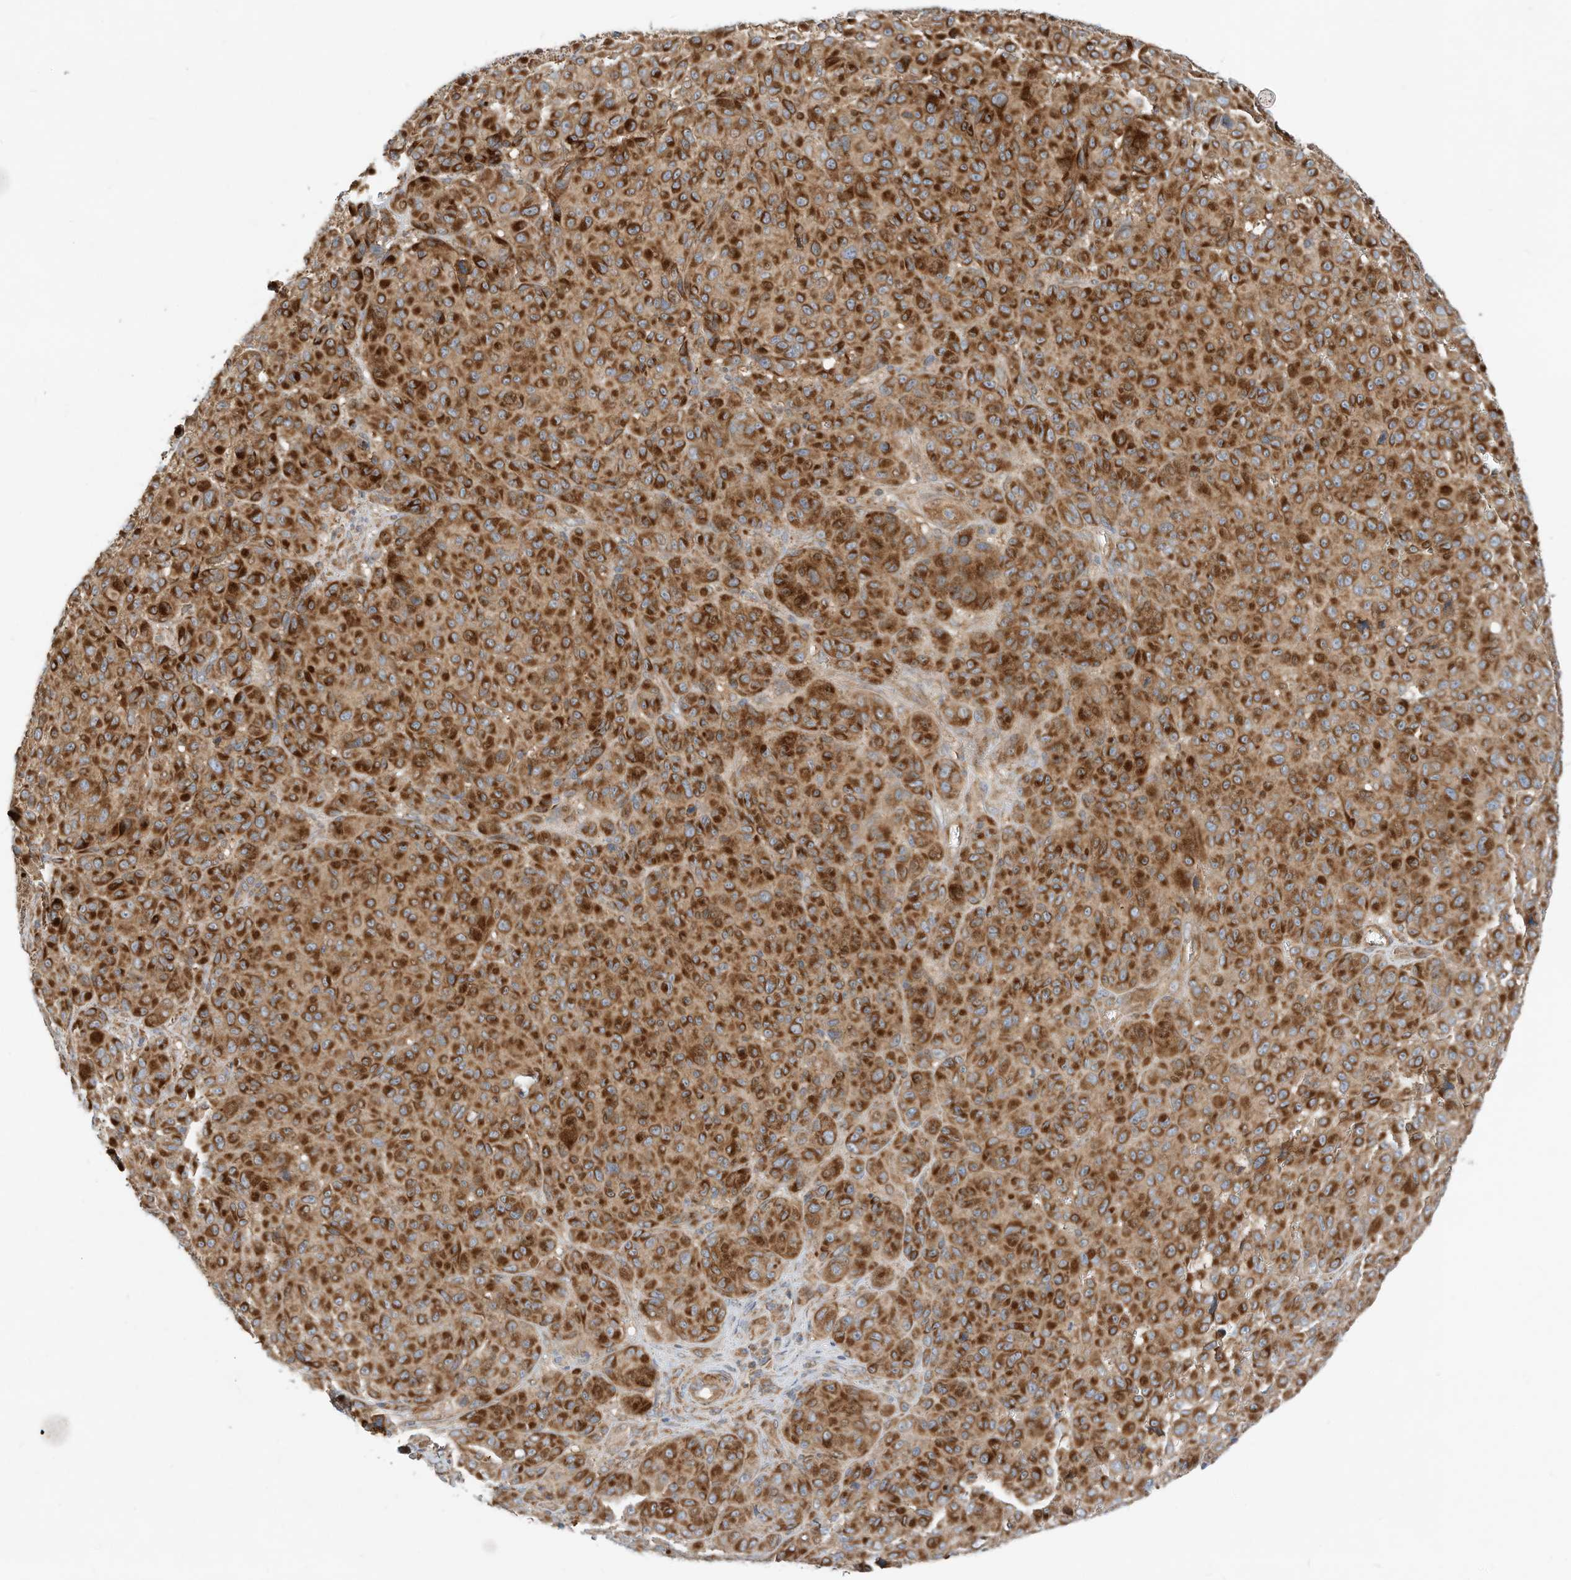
{"staining": {"intensity": "strong", "quantity": ">75%", "location": "cytoplasmic/membranous"}, "tissue": "melanoma", "cell_type": "Tumor cells", "image_type": "cancer", "snomed": [{"axis": "morphology", "description": "Malignant melanoma, NOS"}, {"axis": "topography", "description": "Skin"}], "caption": "Malignant melanoma stained with IHC demonstrates strong cytoplasmic/membranous positivity in about >75% of tumor cells.", "gene": "CPAMD8", "patient": {"sex": "male", "age": 73}}